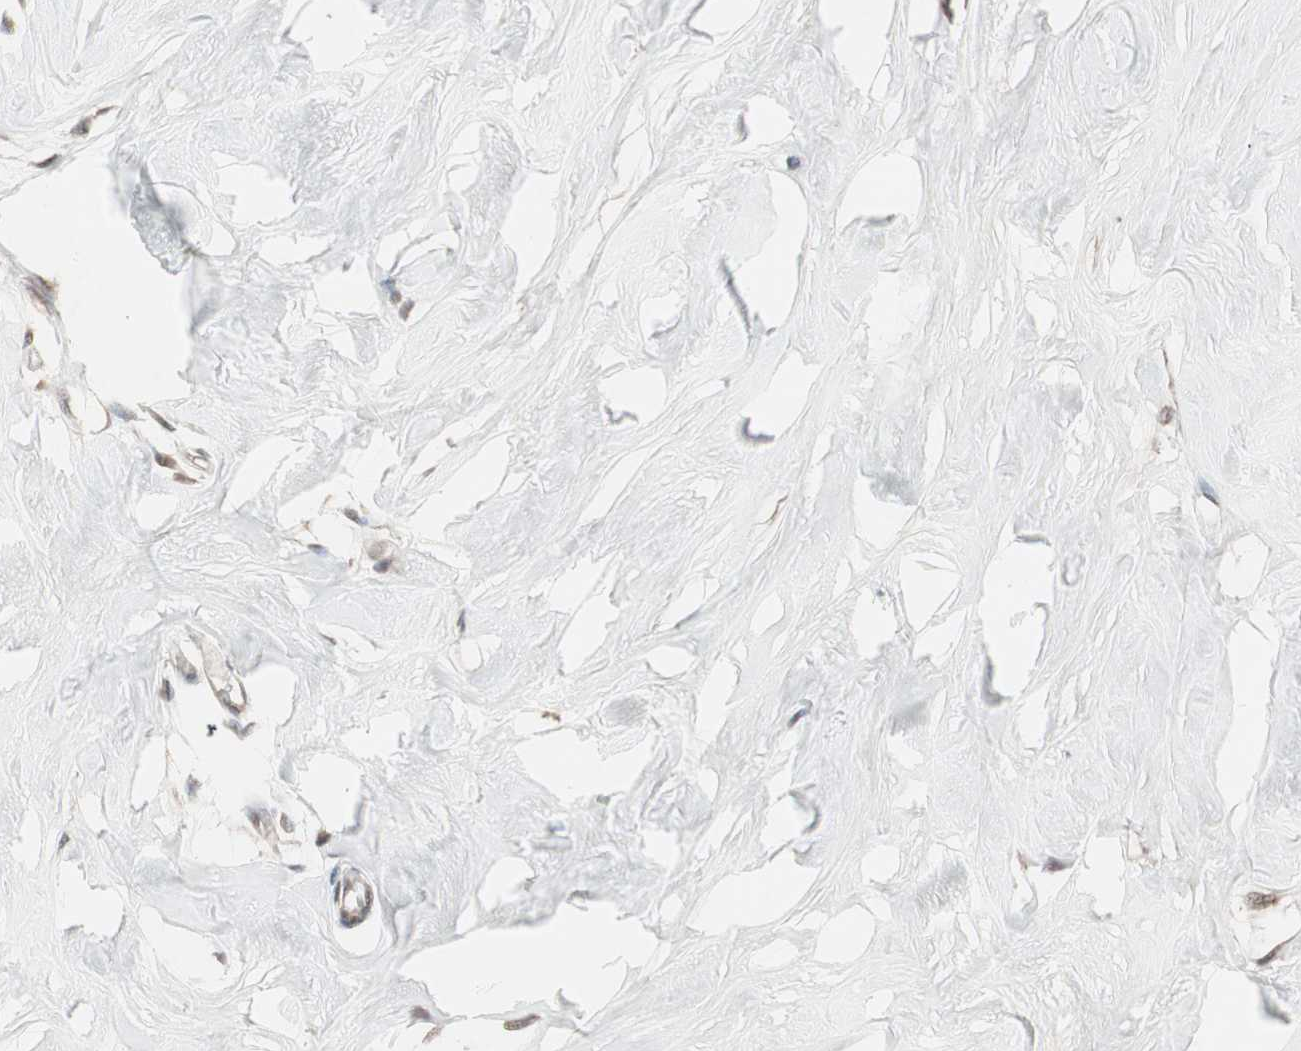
{"staining": {"intensity": "weak", "quantity": "25%-75%", "location": "cytoplasmic/membranous,nuclear"}, "tissue": "breast", "cell_type": "Adipocytes", "image_type": "normal", "snomed": [{"axis": "morphology", "description": "Normal tissue, NOS"}, {"axis": "topography", "description": "Breast"}, {"axis": "topography", "description": "Soft tissue"}], "caption": "Immunohistochemical staining of normal human breast exhibits 25%-75% levels of weak cytoplasmic/membranous,nuclear protein positivity in about 25%-75% of adipocytes.", "gene": "ZHX2", "patient": {"sex": "female", "age": 25}}